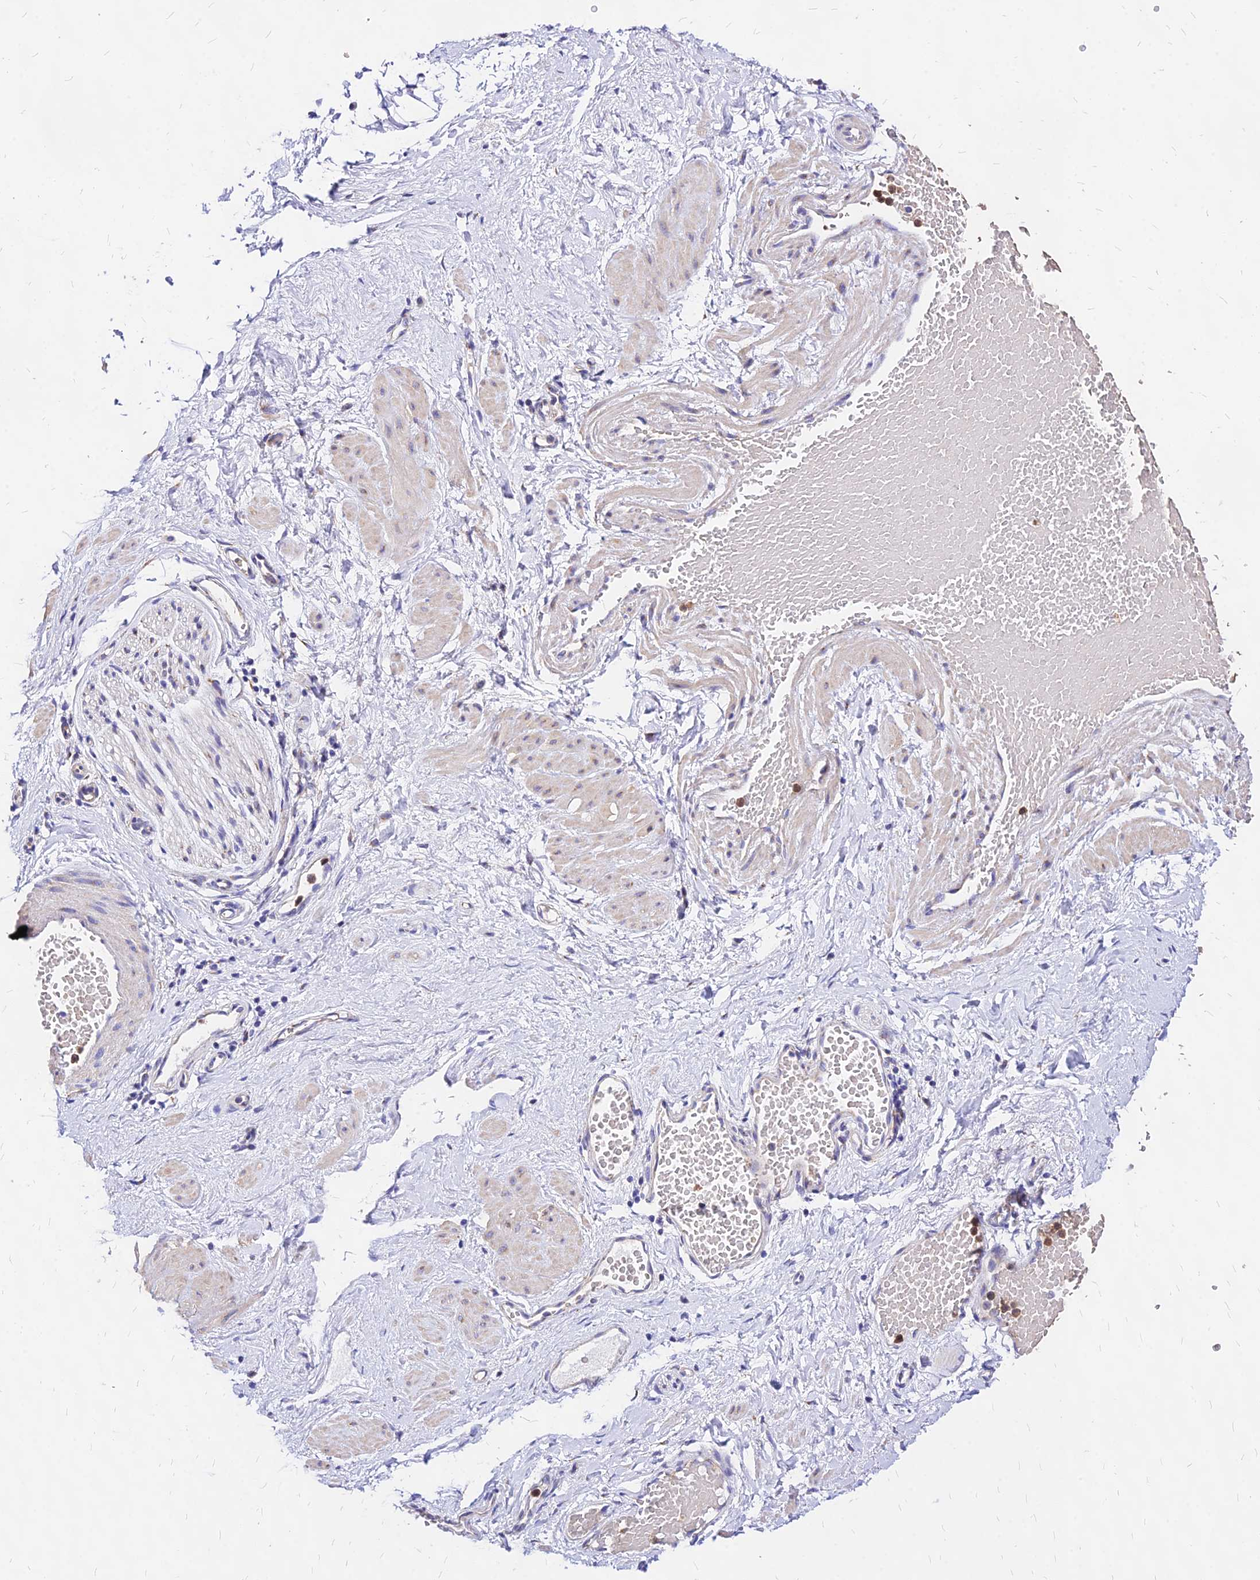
{"staining": {"intensity": "moderate", "quantity": "25%-75%", "location": "cytoplasmic/membranous"}, "tissue": "adipose tissue", "cell_type": "Adipocytes", "image_type": "normal", "snomed": [{"axis": "morphology", "description": "Normal tissue, NOS"}, {"axis": "topography", "description": "Soft tissue"}, {"axis": "topography", "description": "Vascular tissue"}], "caption": "IHC of benign adipose tissue demonstrates medium levels of moderate cytoplasmic/membranous positivity in about 25%-75% of adipocytes.", "gene": "MRPL3", "patient": {"sex": "female", "age": 35}}